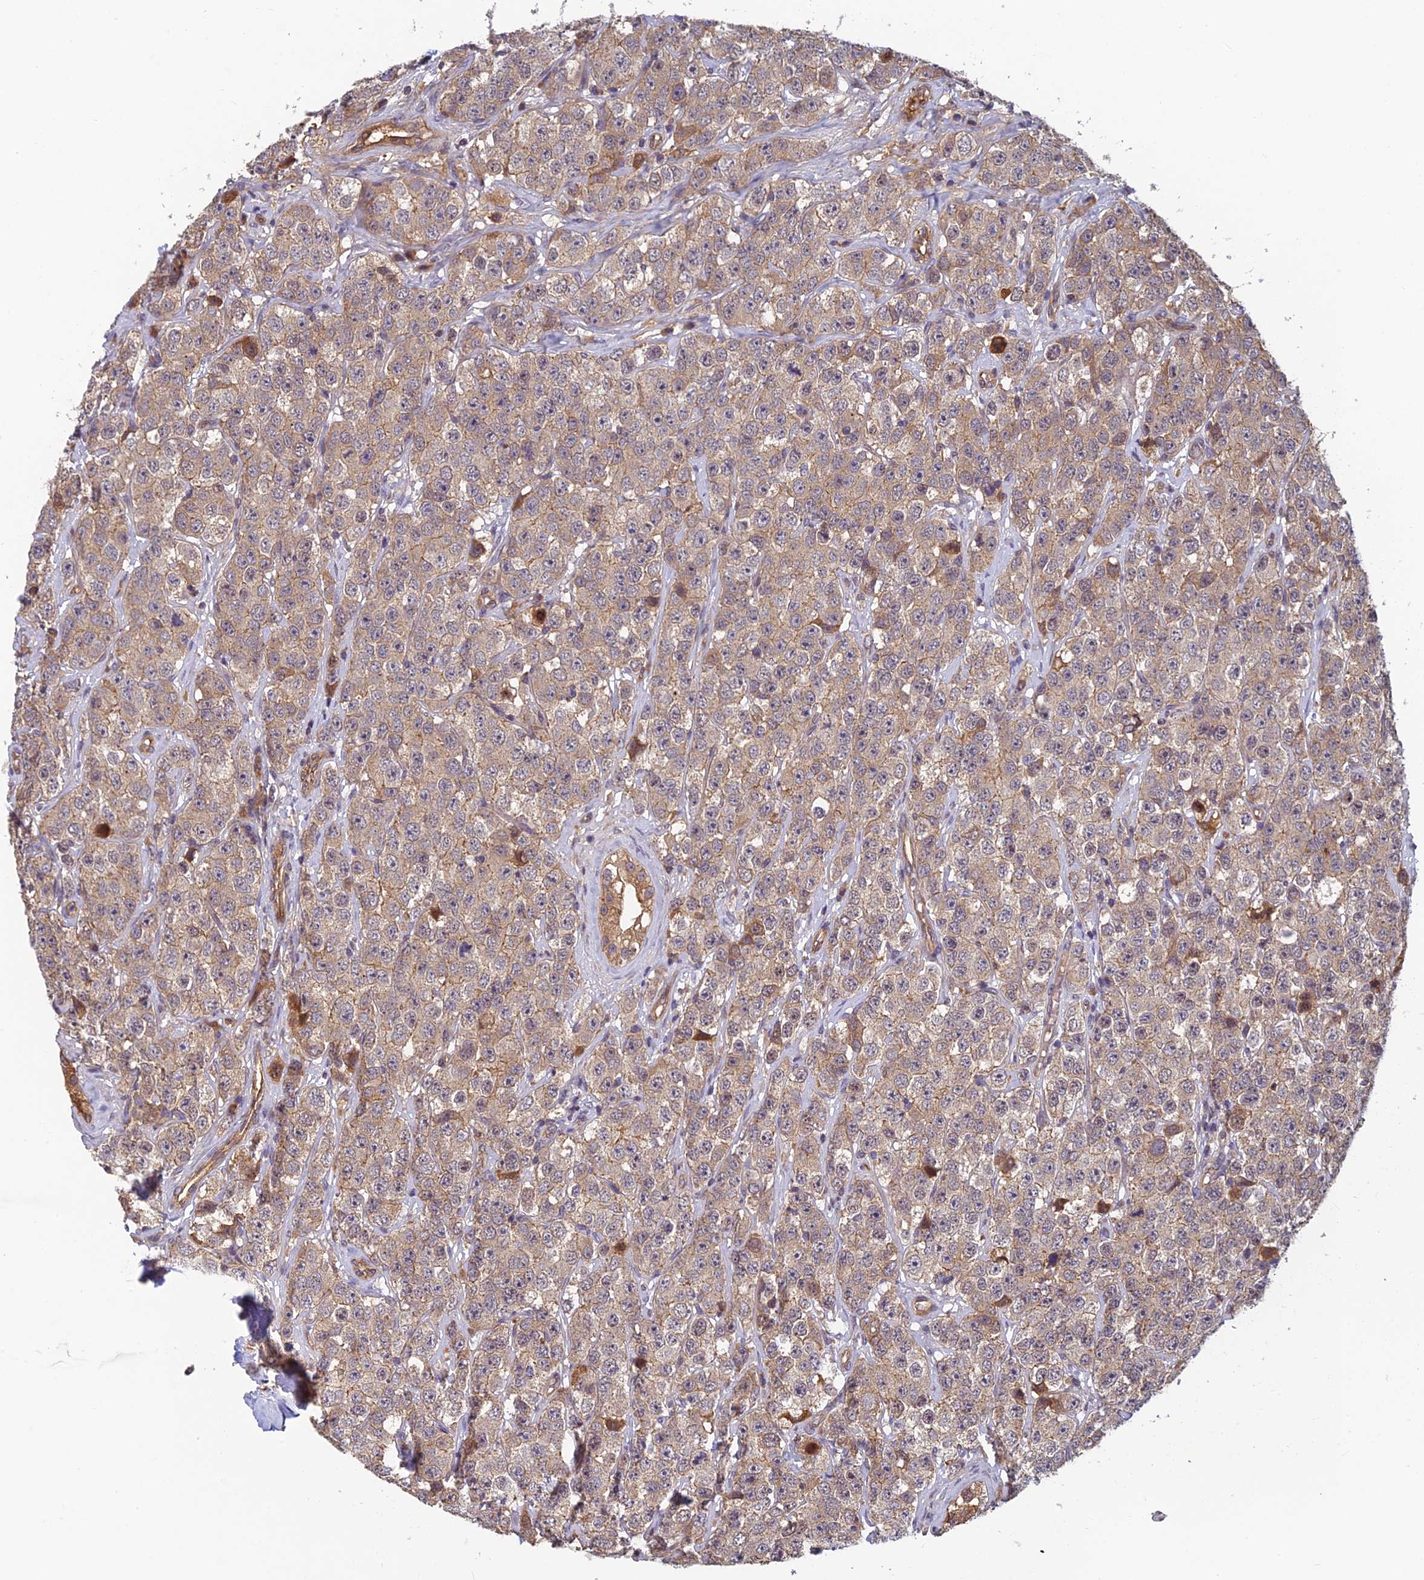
{"staining": {"intensity": "weak", "quantity": ">75%", "location": "cytoplasmic/membranous"}, "tissue": "testis cancer", "cell_type": "Tumor cells", "image_type": "cancer", "snomed": [{"axis": "morphology", "description": "Seminoma, NOS"}, {"axis": "topography", "description": "Testis"}], "caption": "A low amount of weak cytoplasmic/membranous staining is identified in about >75% of tumor cells in testis seminoma tissue. (Stains: DAB (3,3'-diaminobenzidine) in brown, nuclei in blue, Microscopy: brightfield microscopy at high magnification).", "gene": "PIKFYVE", "patient": {"sex": "male", "age": 28}}